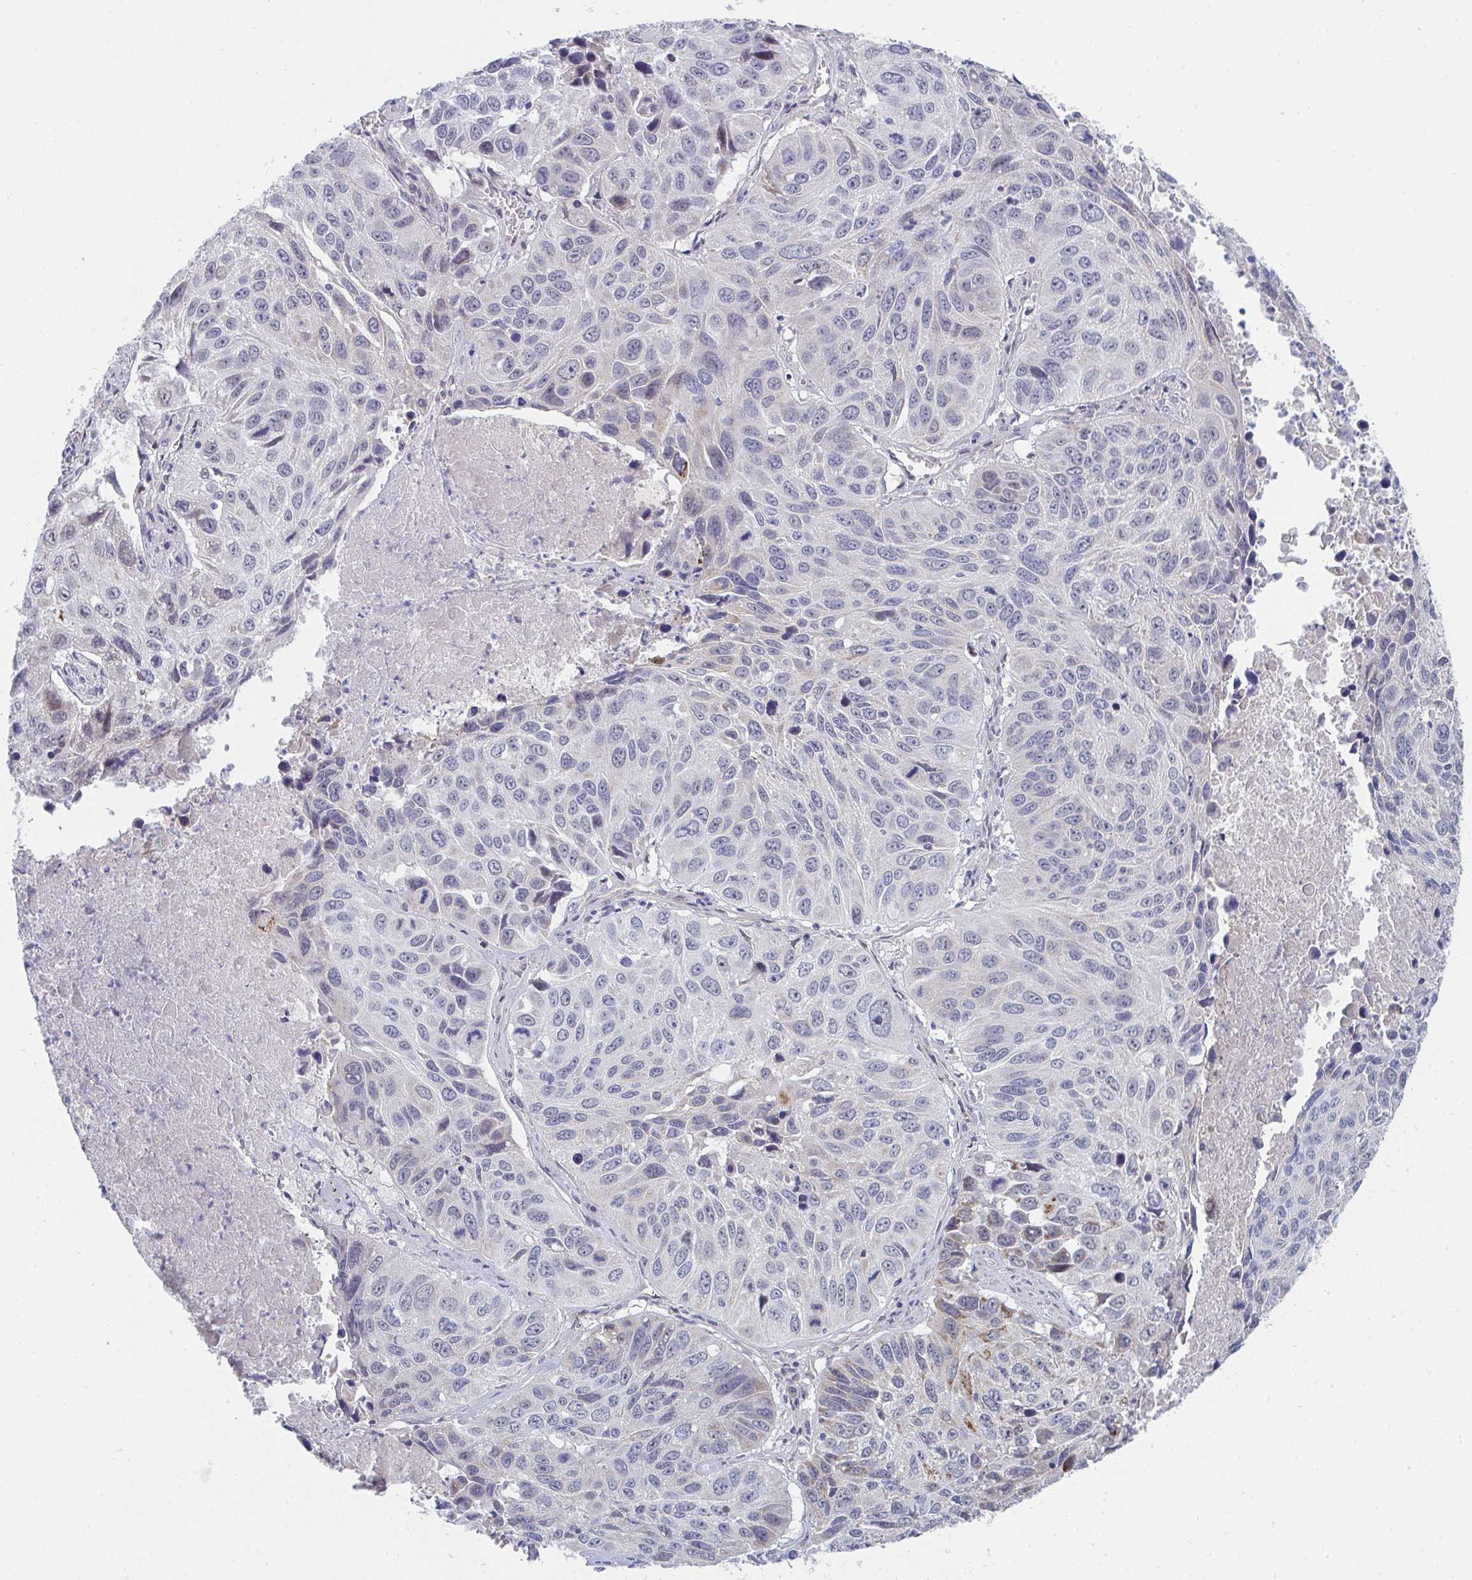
{"staining": {"intensity": "moderate", "quantity": "<25%", "location": "cytoplasmic/membranous"}, "tissue": "lung cancer", "cell_type": "Tumor cells", "image_type": "cancer", "snomed": [{"axis": "morphology", "description": "Squamous cell carcinoma, NOS"}, {"axis": "topography", "description": "Lung"}], "caption": "Immunohistochemistry (IHC) of human squamous cell carcinoma (lung) exhibits low levels of moderate cytoplasmic/membranous positivity in approximately <25% of tumor cells.", "gene": "VWDE", "patient": {"sex": "female", "age": 61}}